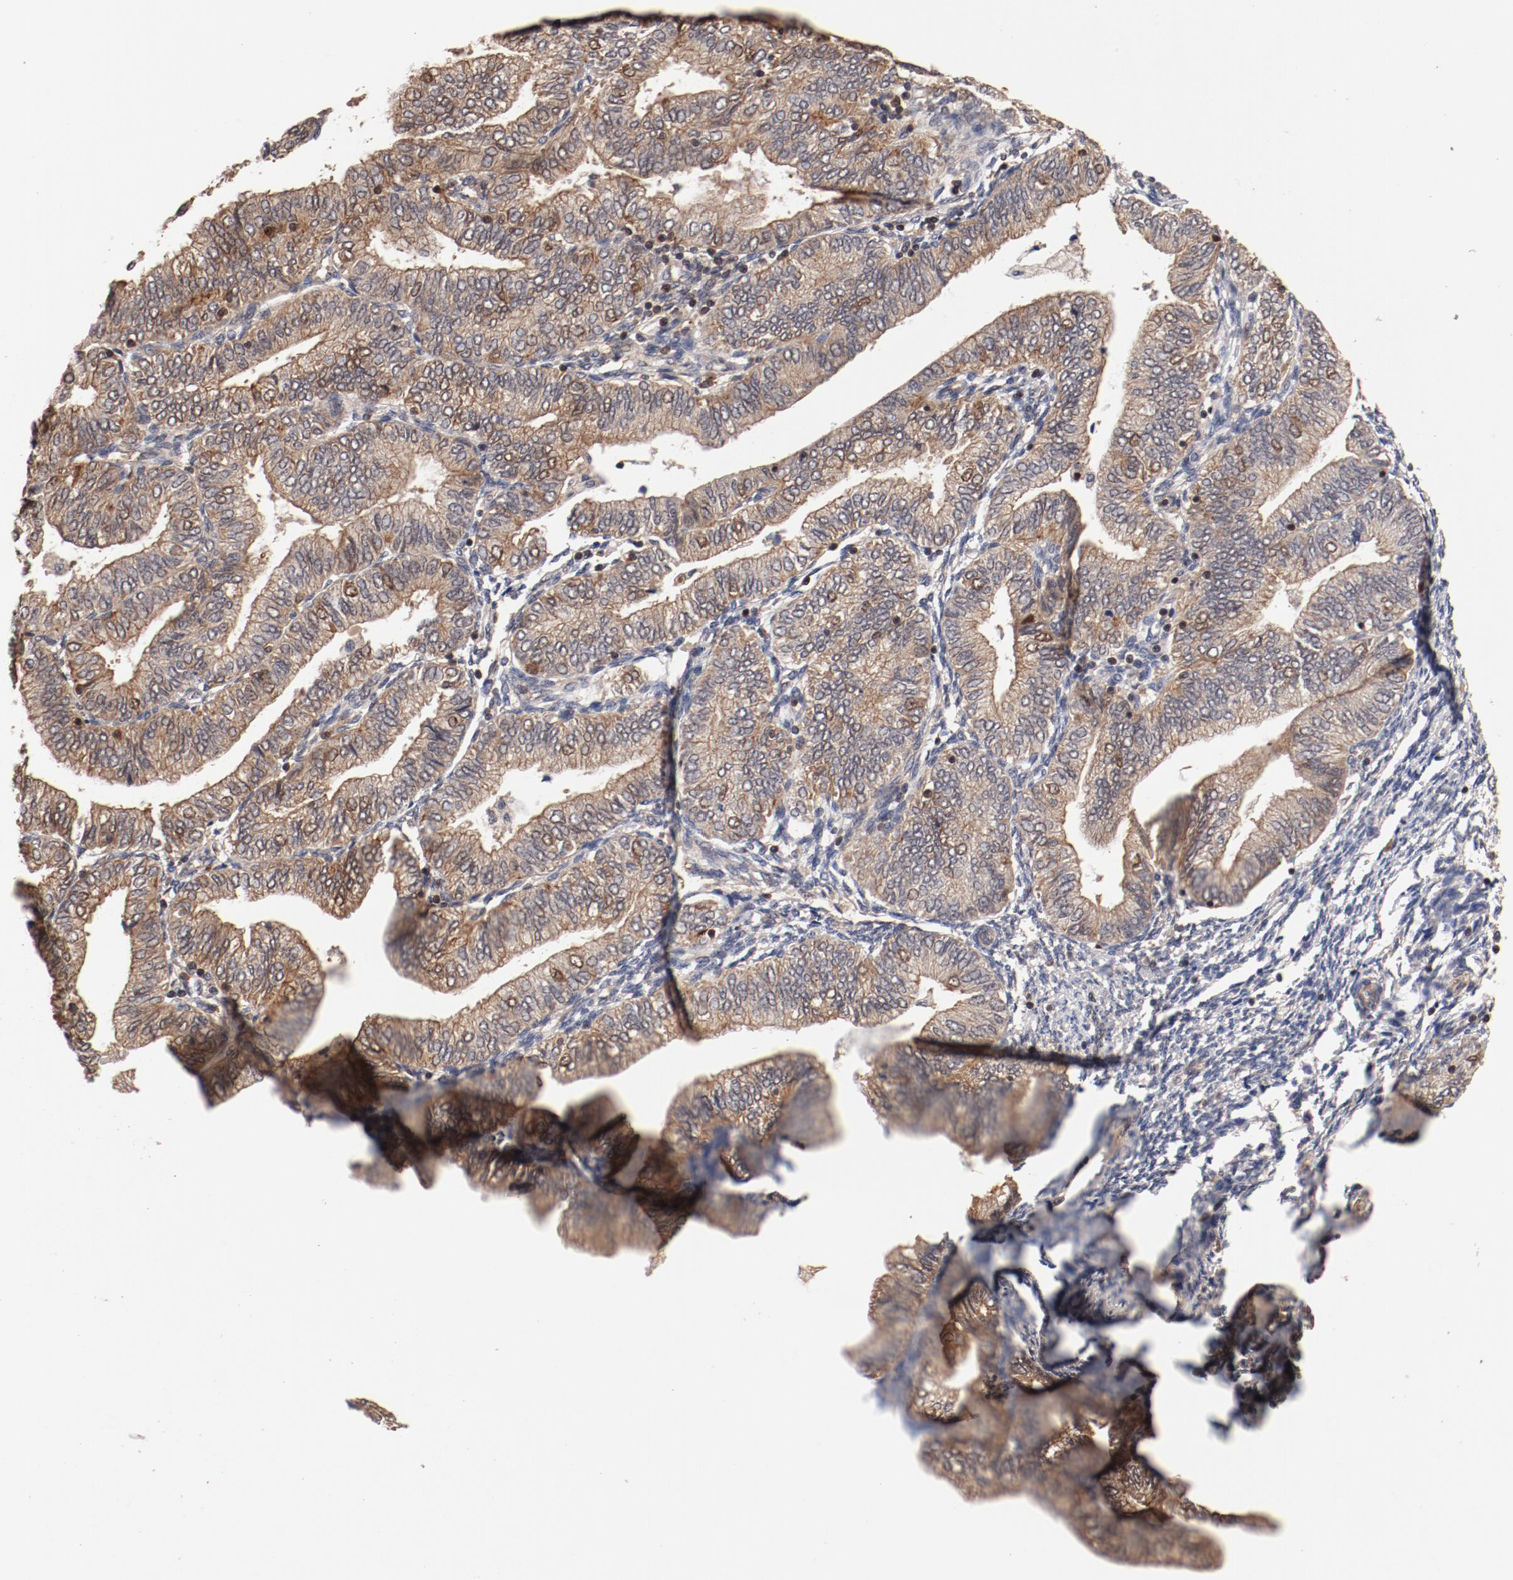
{"staining": {"intensity": "moderate", "quantity": ">75%", "location": "cytoplasmic/membranous"}, "tissue": "endometrial cancer", "cell_type": "Tumor cells", "image_type": "cancer", "snomed": [{"axis": "morphology", "description": "Adenocarcinoma, NOS"}, {"axis": "topography", "description": "Endometrium"}], "caption": "Endometrial cancer (adenocarcinoma) was stained to show a protein in brown. There is medium levels of moderate cytoplasmic/membranous staining in approximately >75% of tumor cells. (brown staining indicates protein expression, while blue staining denotes nuclei).", "gene": "GUF1", "patient": {"sex": "female", "age": 51}}